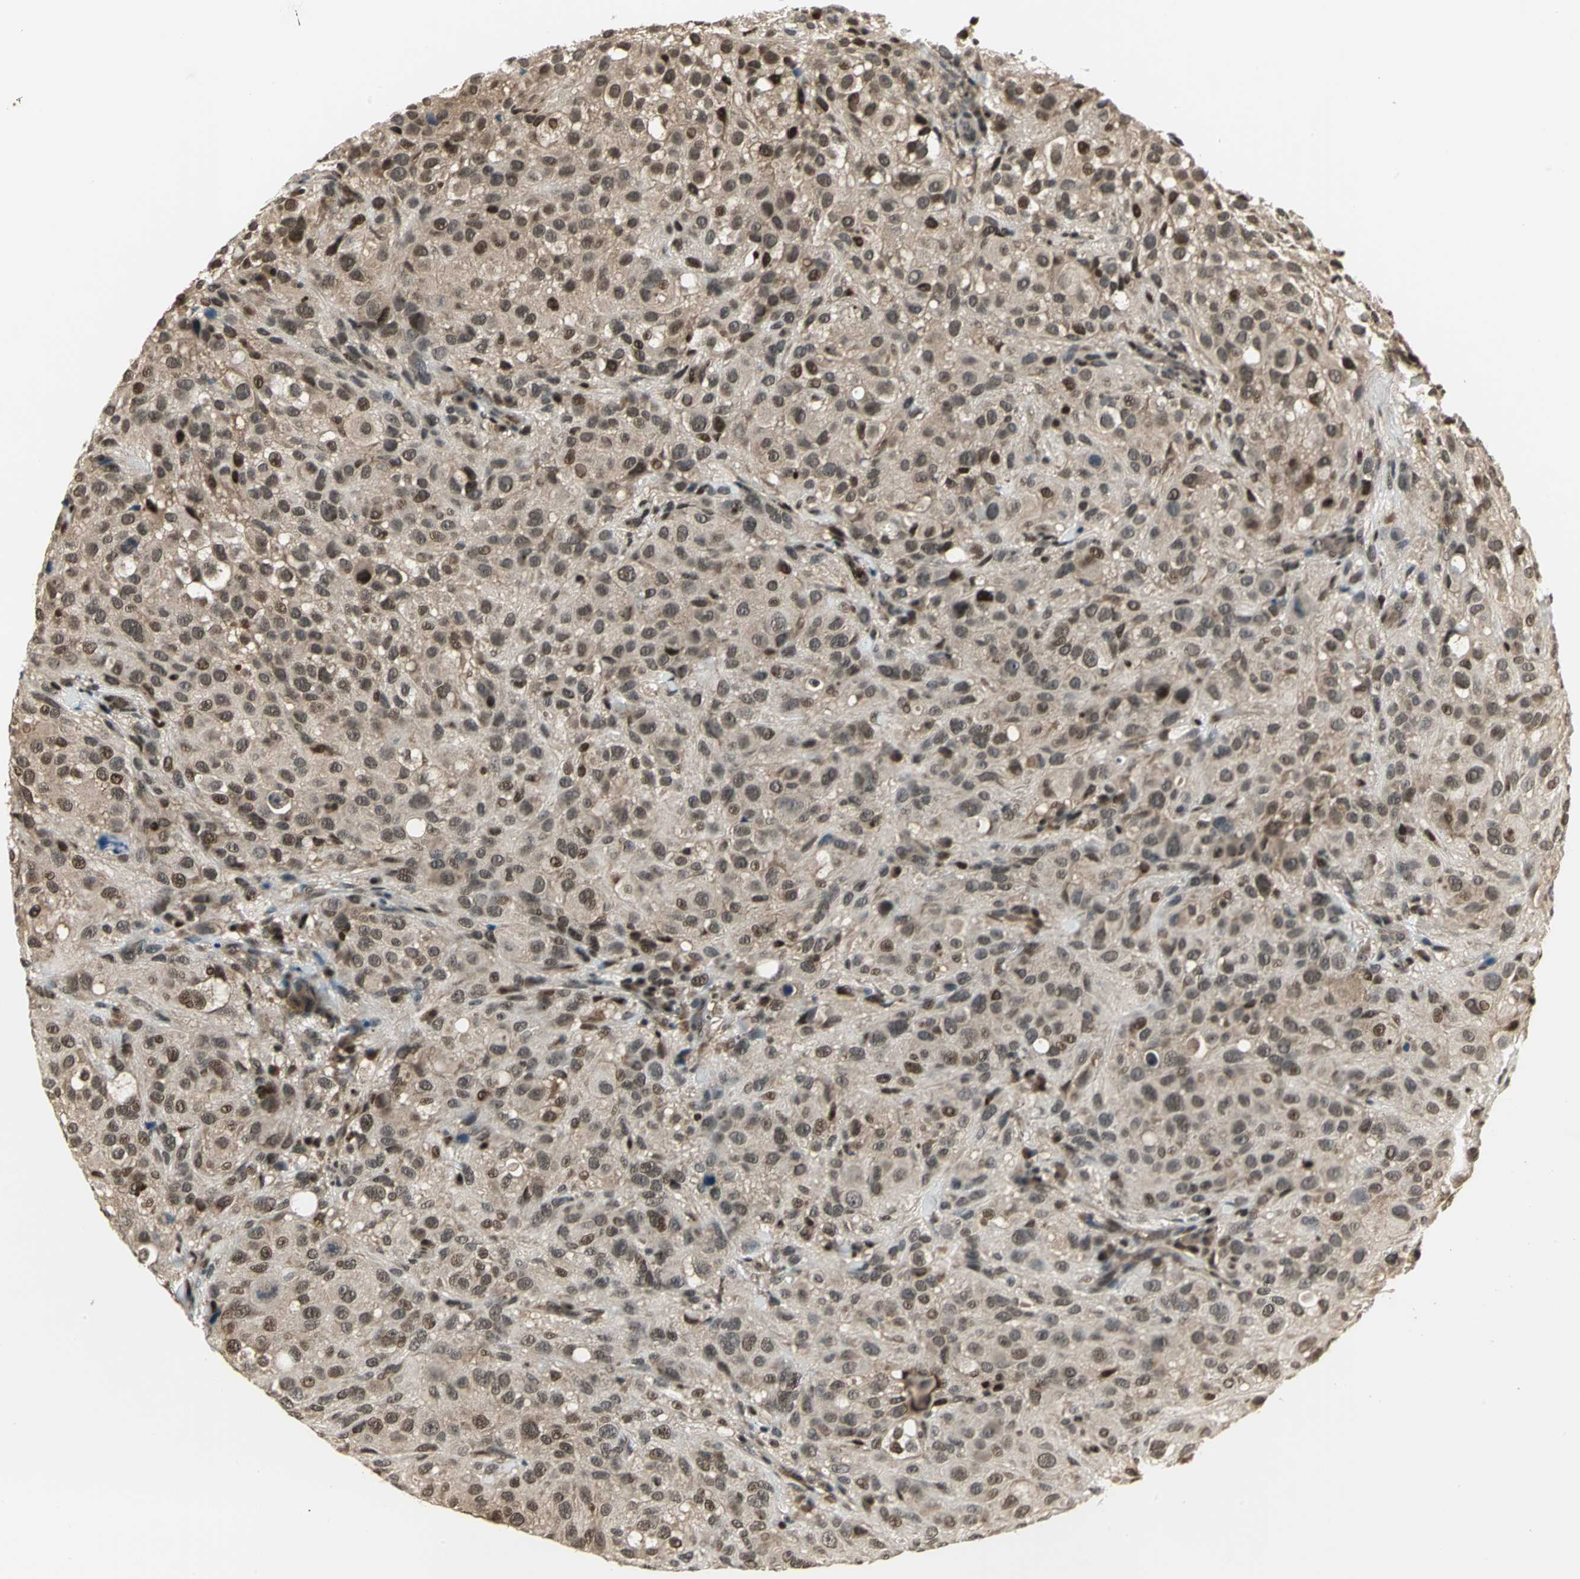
{"staining": {"intensity": "moderate", "quantity": ">75%", "location": "cytoplasmic/membranous,nuclear"}, "tissue": "melanoma", "cell_type": "Tumor cells", "image_type": "cancer", "snomed": [{"axis": "morphology", "description": "Necrosis, NOS"}, {"axis": "morphology", "description": "Malignant melanoma, NOS"}, {"axis": "topography", "description": "Skin"}], "caption": "Melanoma stained with a protein marker displays moderate staining in tumor cells.", "gene": "PSMC3", "patient": {"sex": "female", "age": 87}}